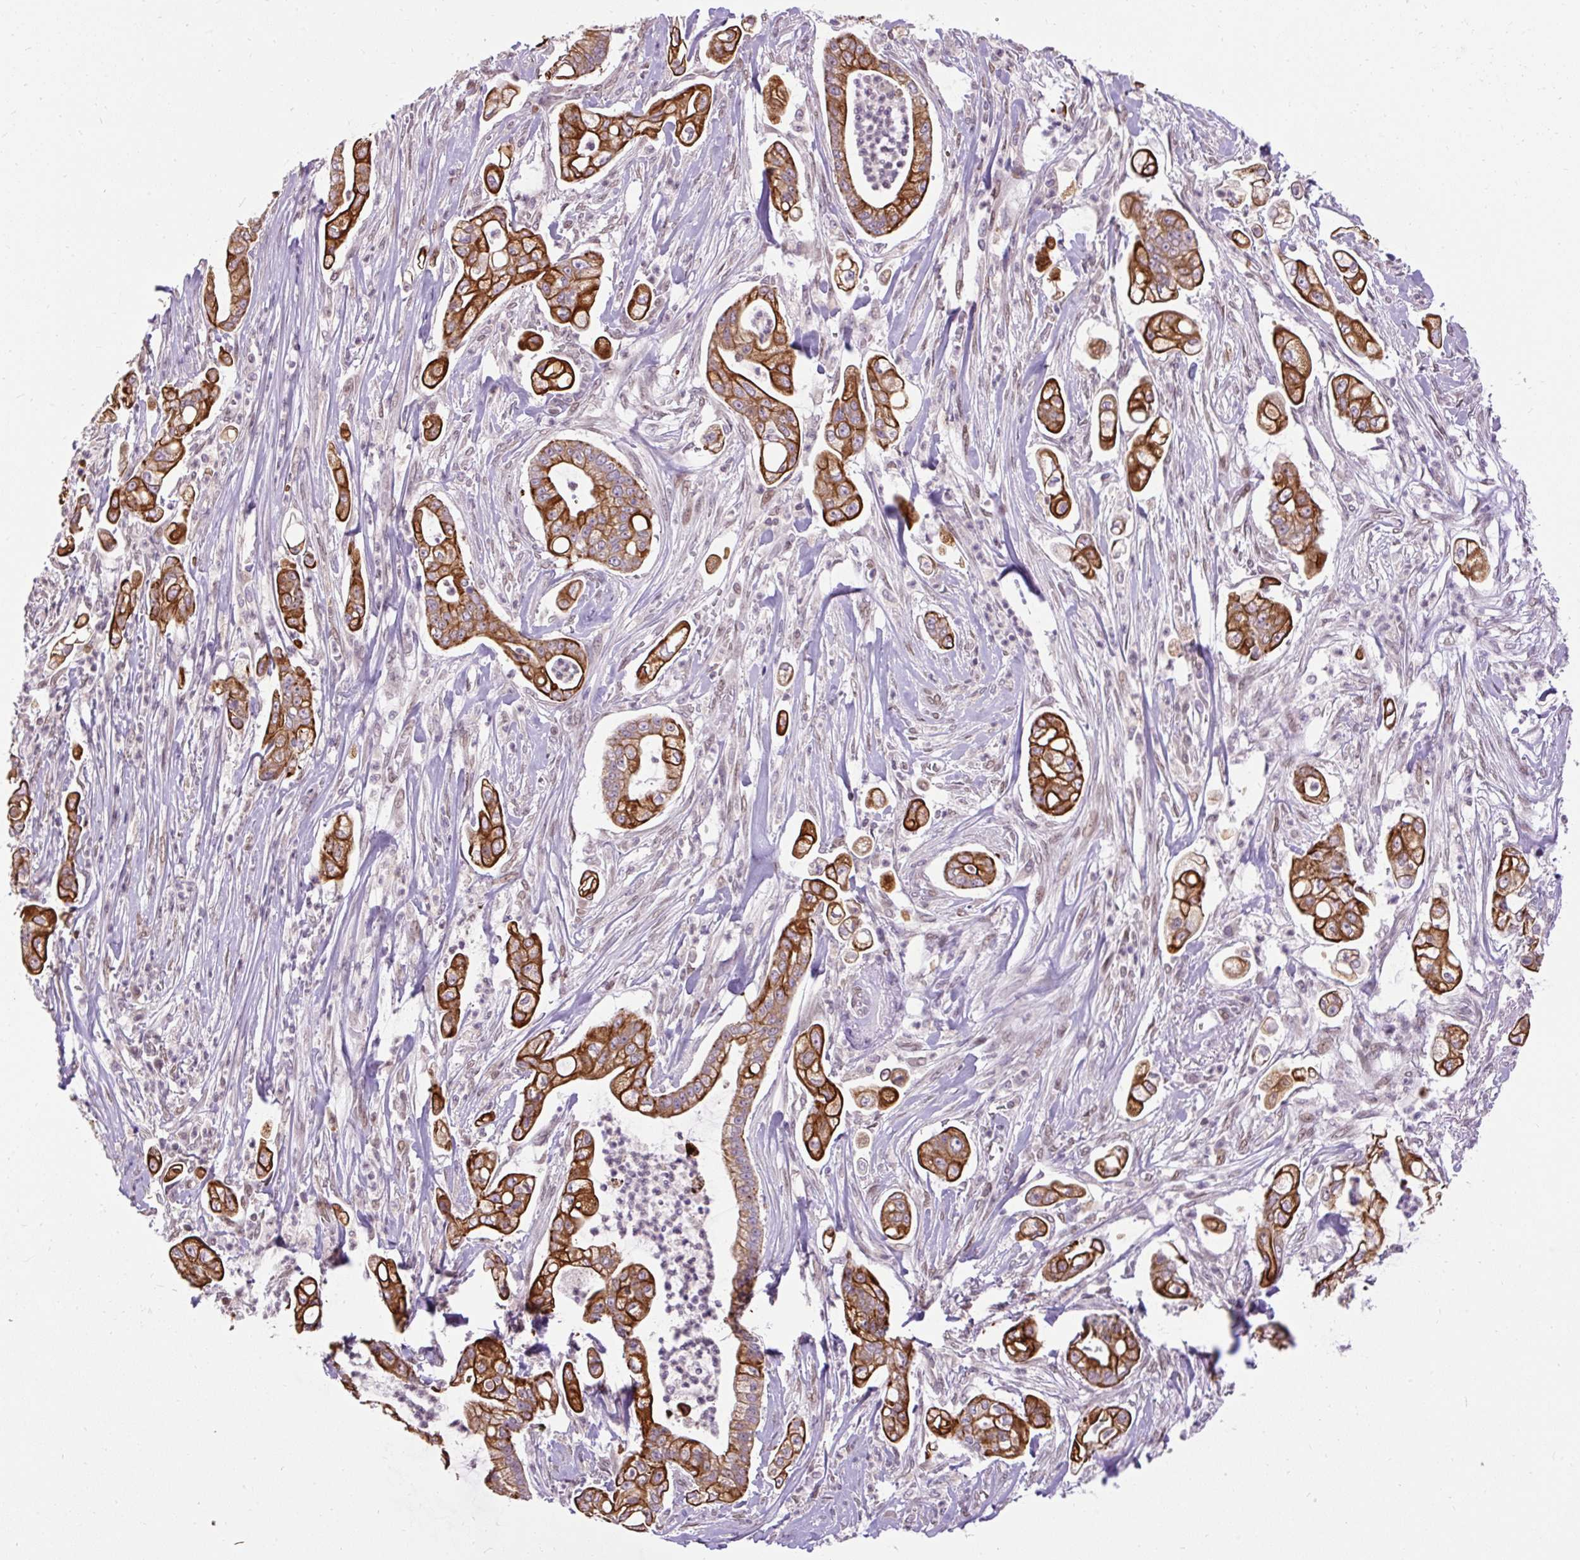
{"staining": {"intensity": "strong", "quantity": ">75%", "location": "cytoplasmic/membranous"}, "tissue": "pancreatic cancer", "cell_type": "Tumor cells", "image_type": "cancer", "snomed": [{"axis": "morphology", "description": "Adenocarcinoma, NOS"}, {"axis": "topography", "description": "Pancreas"}], "caption": "Pancreatic cancer (adenocarcinoma) tissue shows strong cytoplasmic/membranous positivity in approximately >75% of tumor cells", "gene": "ZNF672", "patient": {"sex": "female", "age": 69}}